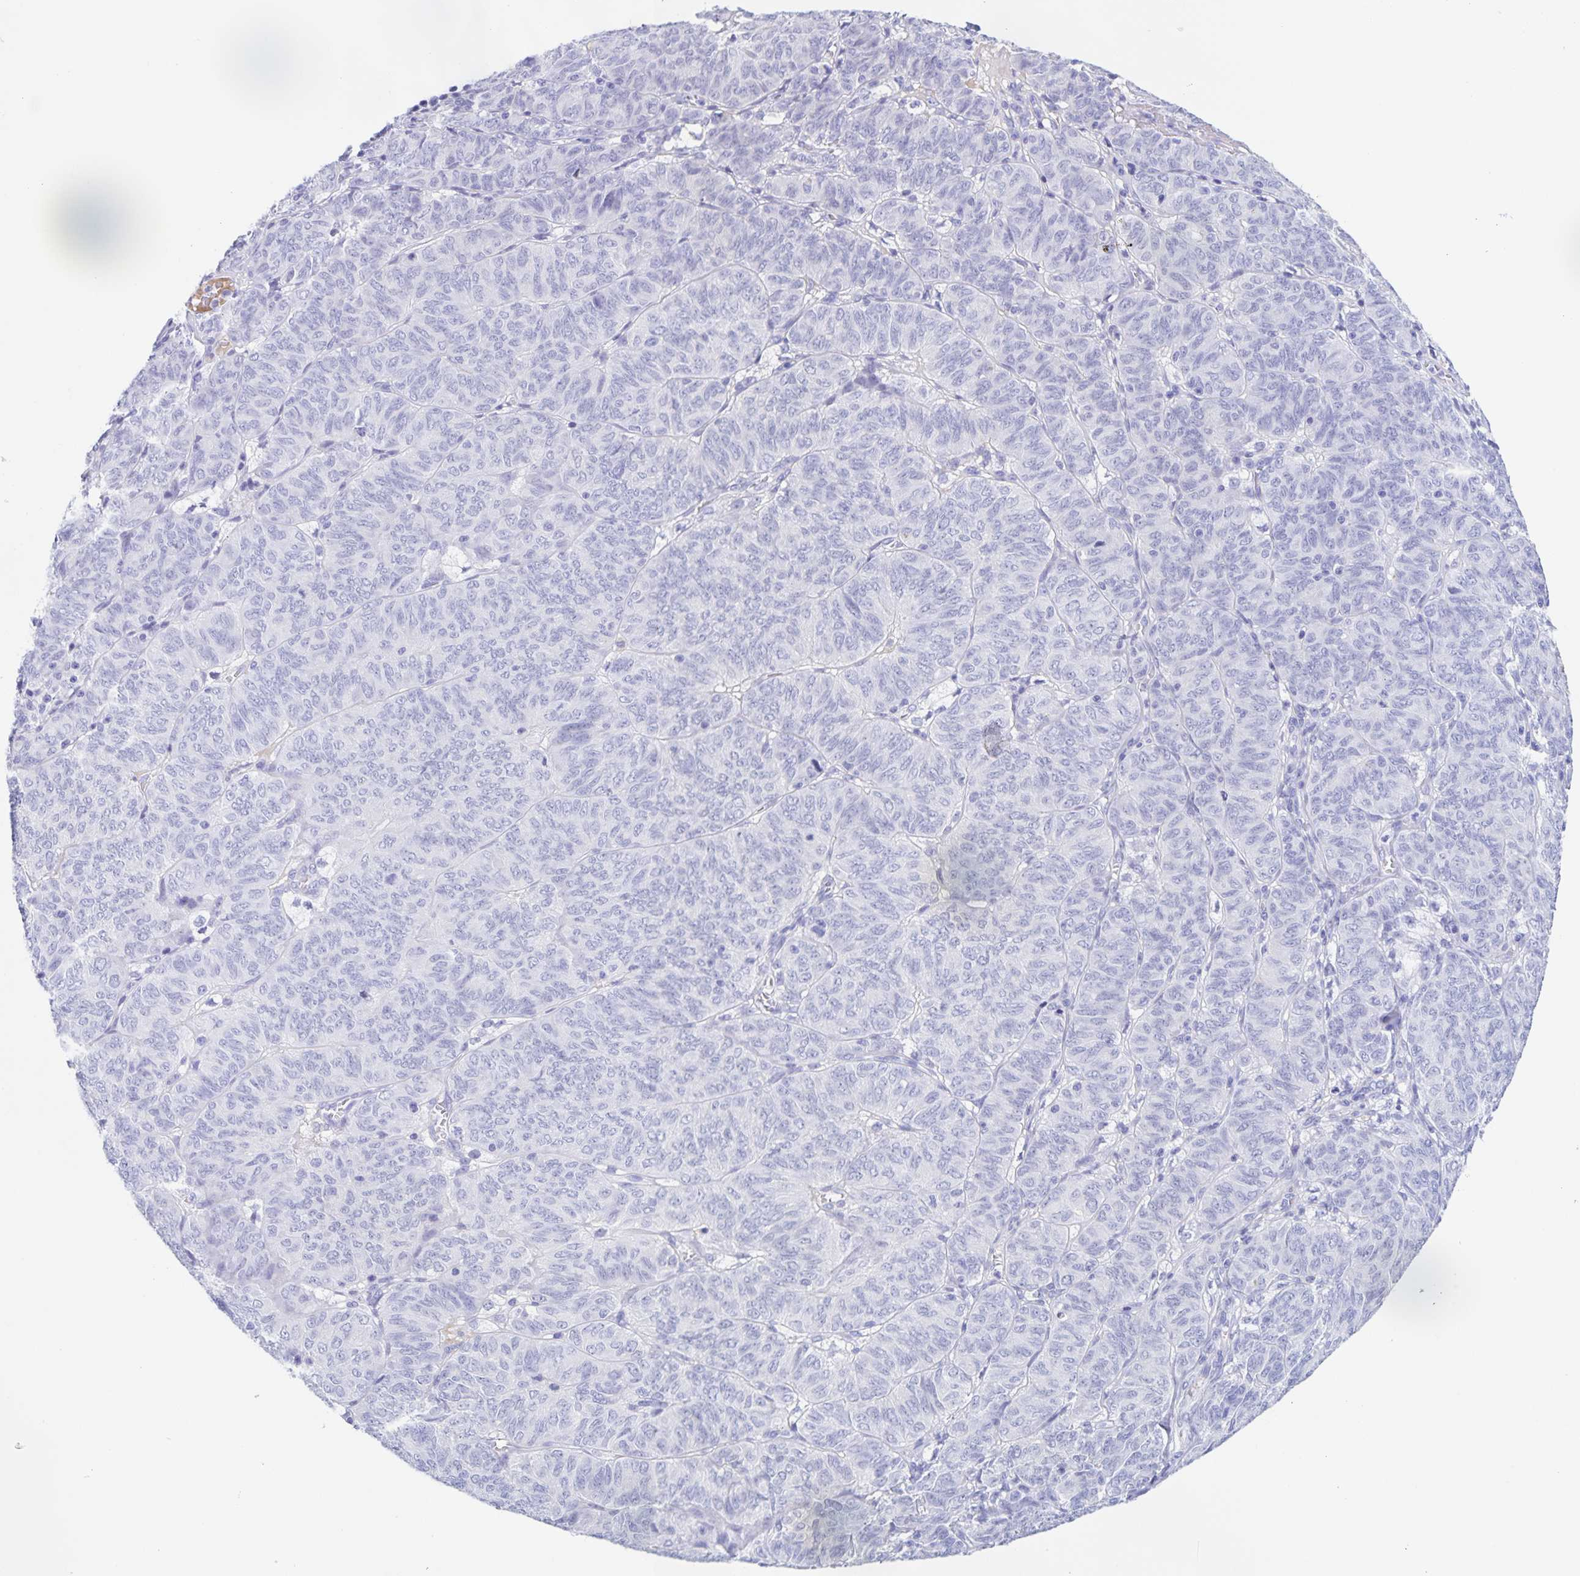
{"staining": {"intensity": "negative", "quantity": "none", "location": "none"}, "tissue": "ovarian cancer", "cell_type": "Tumor cells", "image_type": "cancer", "snomed": [{"axis": "morphology", "description": "Carcinoma, endometroid"}, {"axis": "topography", "description": "Ovary"}], "caption": "Ovarian endometroid carcinoma was stained to show a protein in brown. There is no significant staining in tumor cells. (Stains: DAB (3,3'-diaminobenzidine) immunohistochemistry (IHC) with hematoxylin counter stain, Microscopy: brightfield microscopy at high magnification).", "gene": "CATSPER4", "patient": {"sex": "female", "age": 80}}